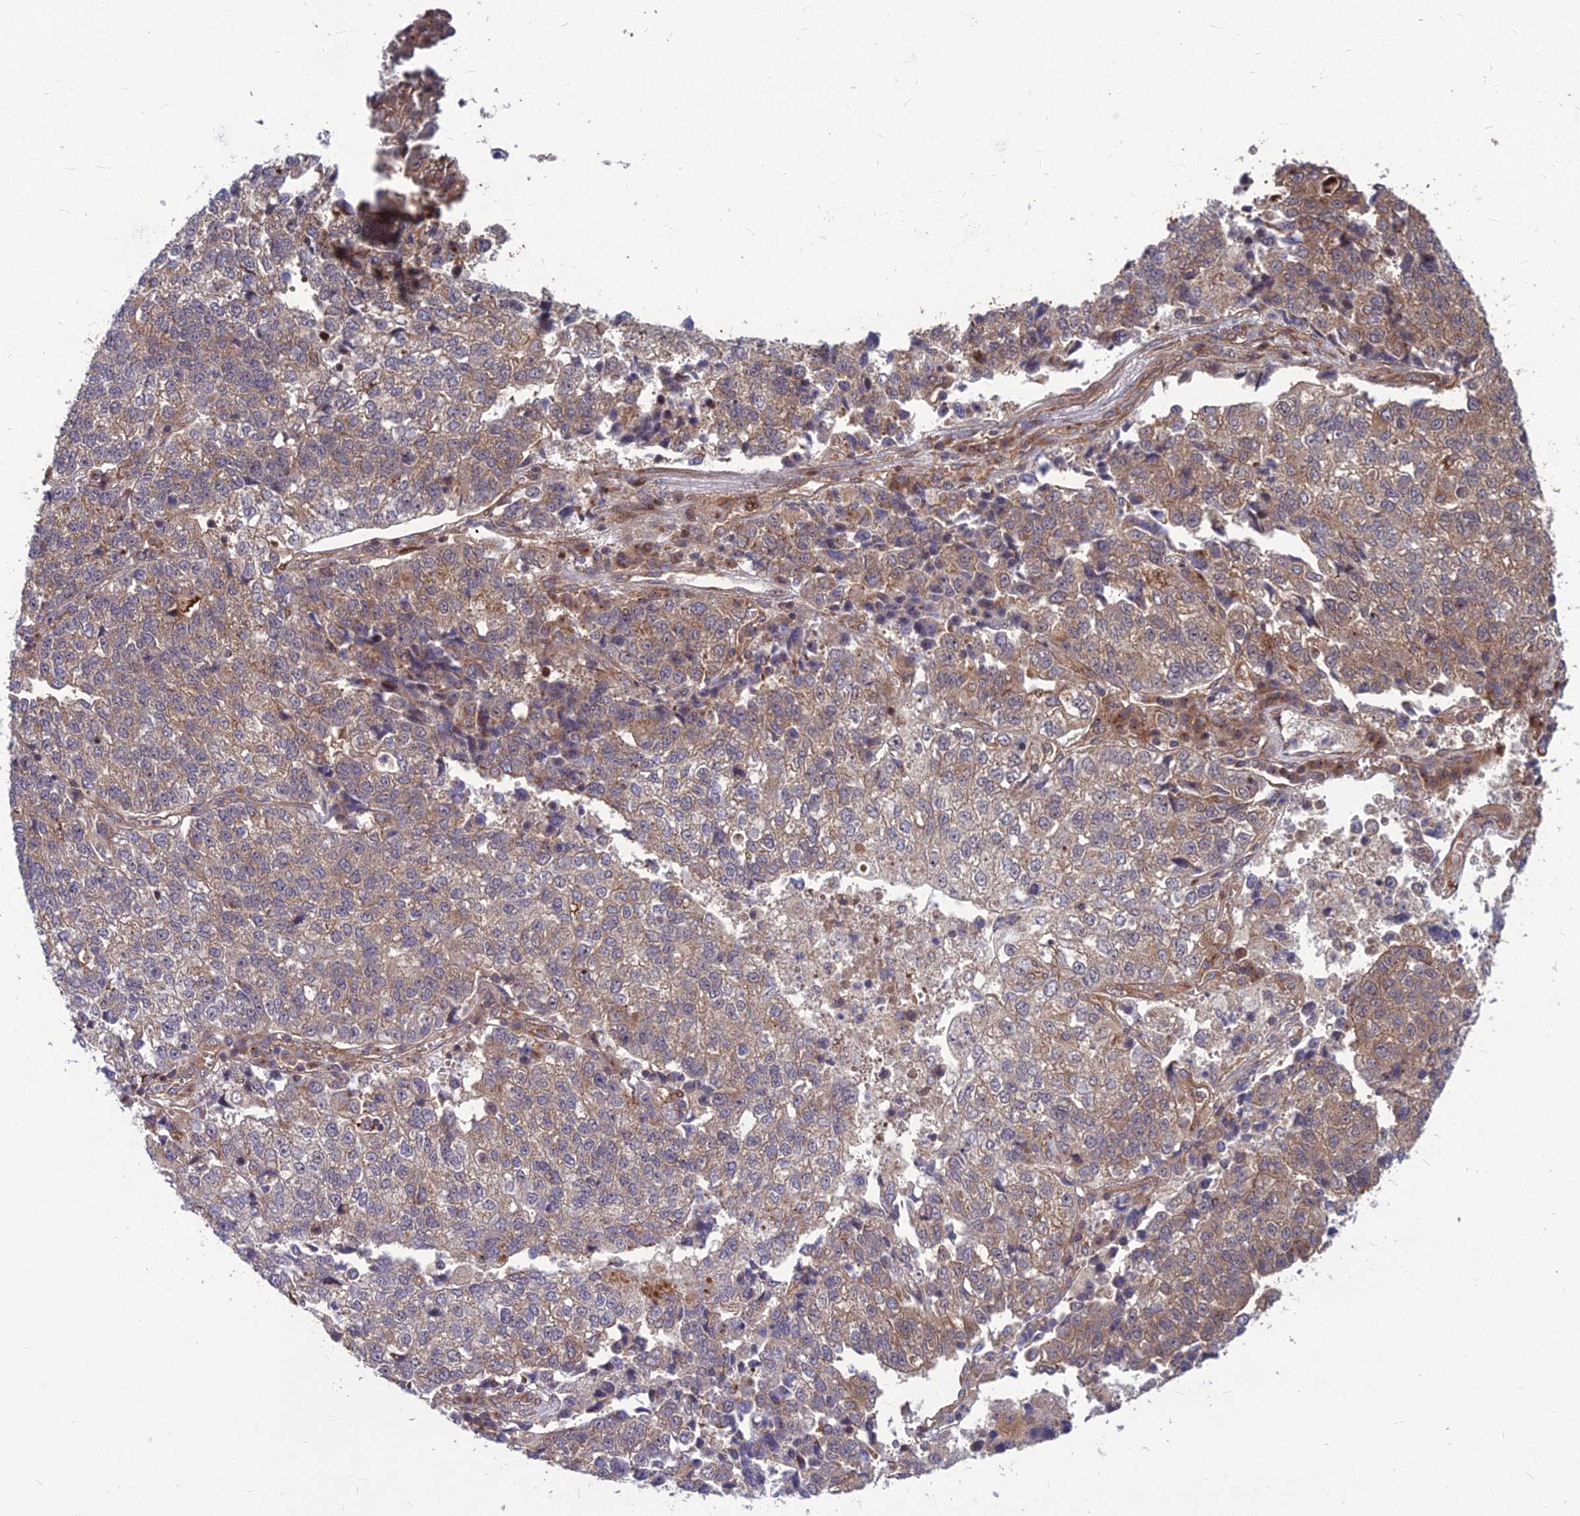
{"staining": {"intensity": "moderate", "quantity": "25%-75%", "location": "cytoplasmic/membranous"}, "tissue": "lung cancer", "cell_type": "Tumor cells", "image_type": "cancer", "snomed": [{"axis": "morphology", "description": "Adenocarcinoma, NOS"}, {"axis": "topography", "description": "Lung"}], "caption": "A brown stain highlights moderate cytoplasmic/membranous positivity of a protein in human lung cancer tumor cells. Nuclei are stained in blue.", "gene": "MFSD8", "patient": {"sex": "male", "age": 49}}